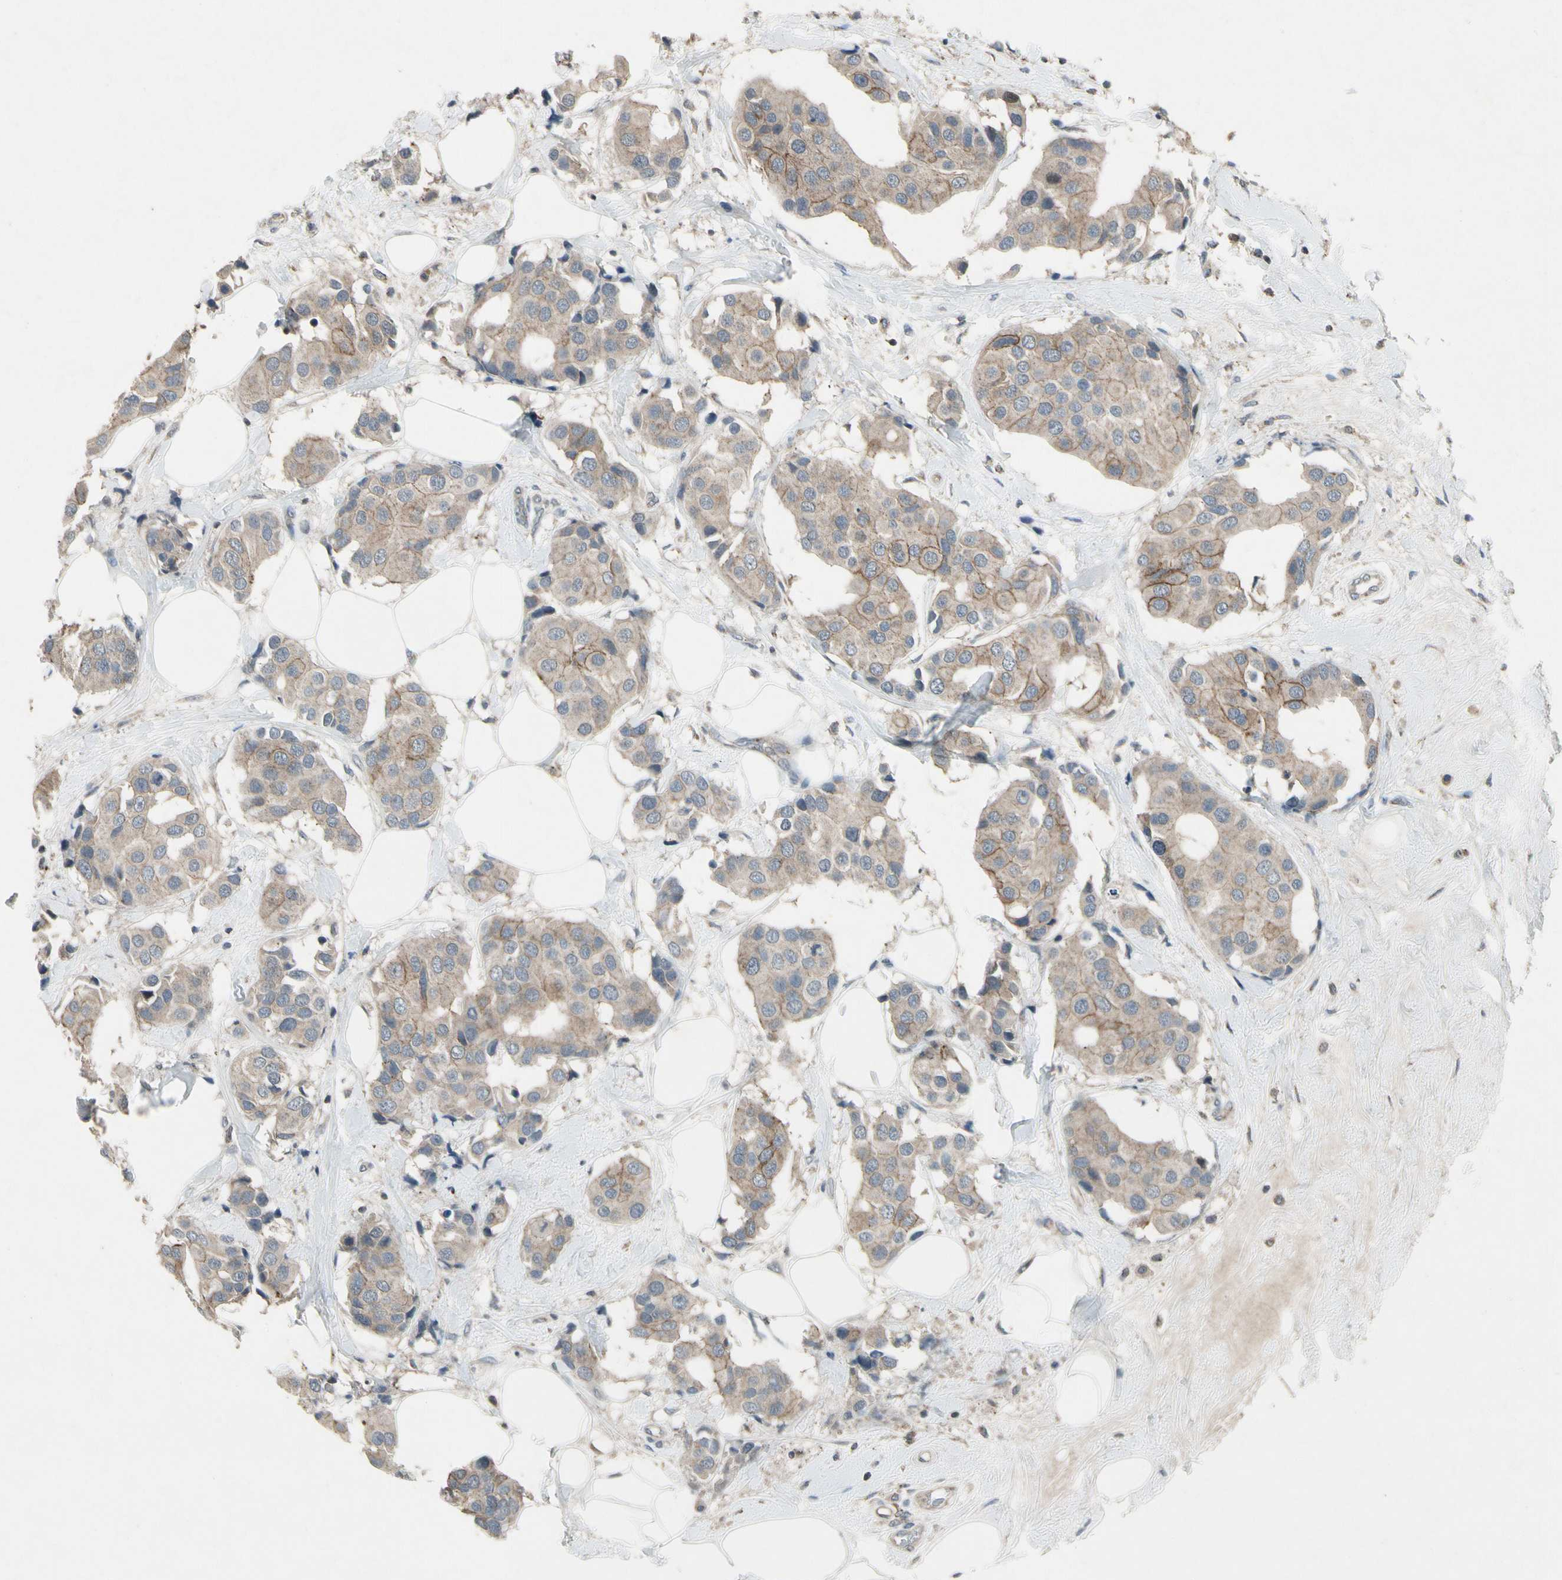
{"staining": {"intensity": "weak", "quantity": ">75%", "location": "cytoplasmic/membranous"}, "tissue": "breast cancer", "cell_type": "Tumor cells", "image_type": "cancer", "snomed": [{"axis": "morphology", "description": "Normal tissue, NOS"}, {"axis": "morphology", "description": "Duct carcinoma"}, {"axis": "topography", "description": "Breast"}], "caption": "Immunohistochemical staining of breast cancer (invasive ductal carcinoma) reveals low levels of weak cytoplasmic/membranous protein positivity in about >75% of tumor cells. The protein is shown in brown color, while the nuclei are stained blue.", "gene": "NMI", "patient": {"sex": "female", "age": 39}}